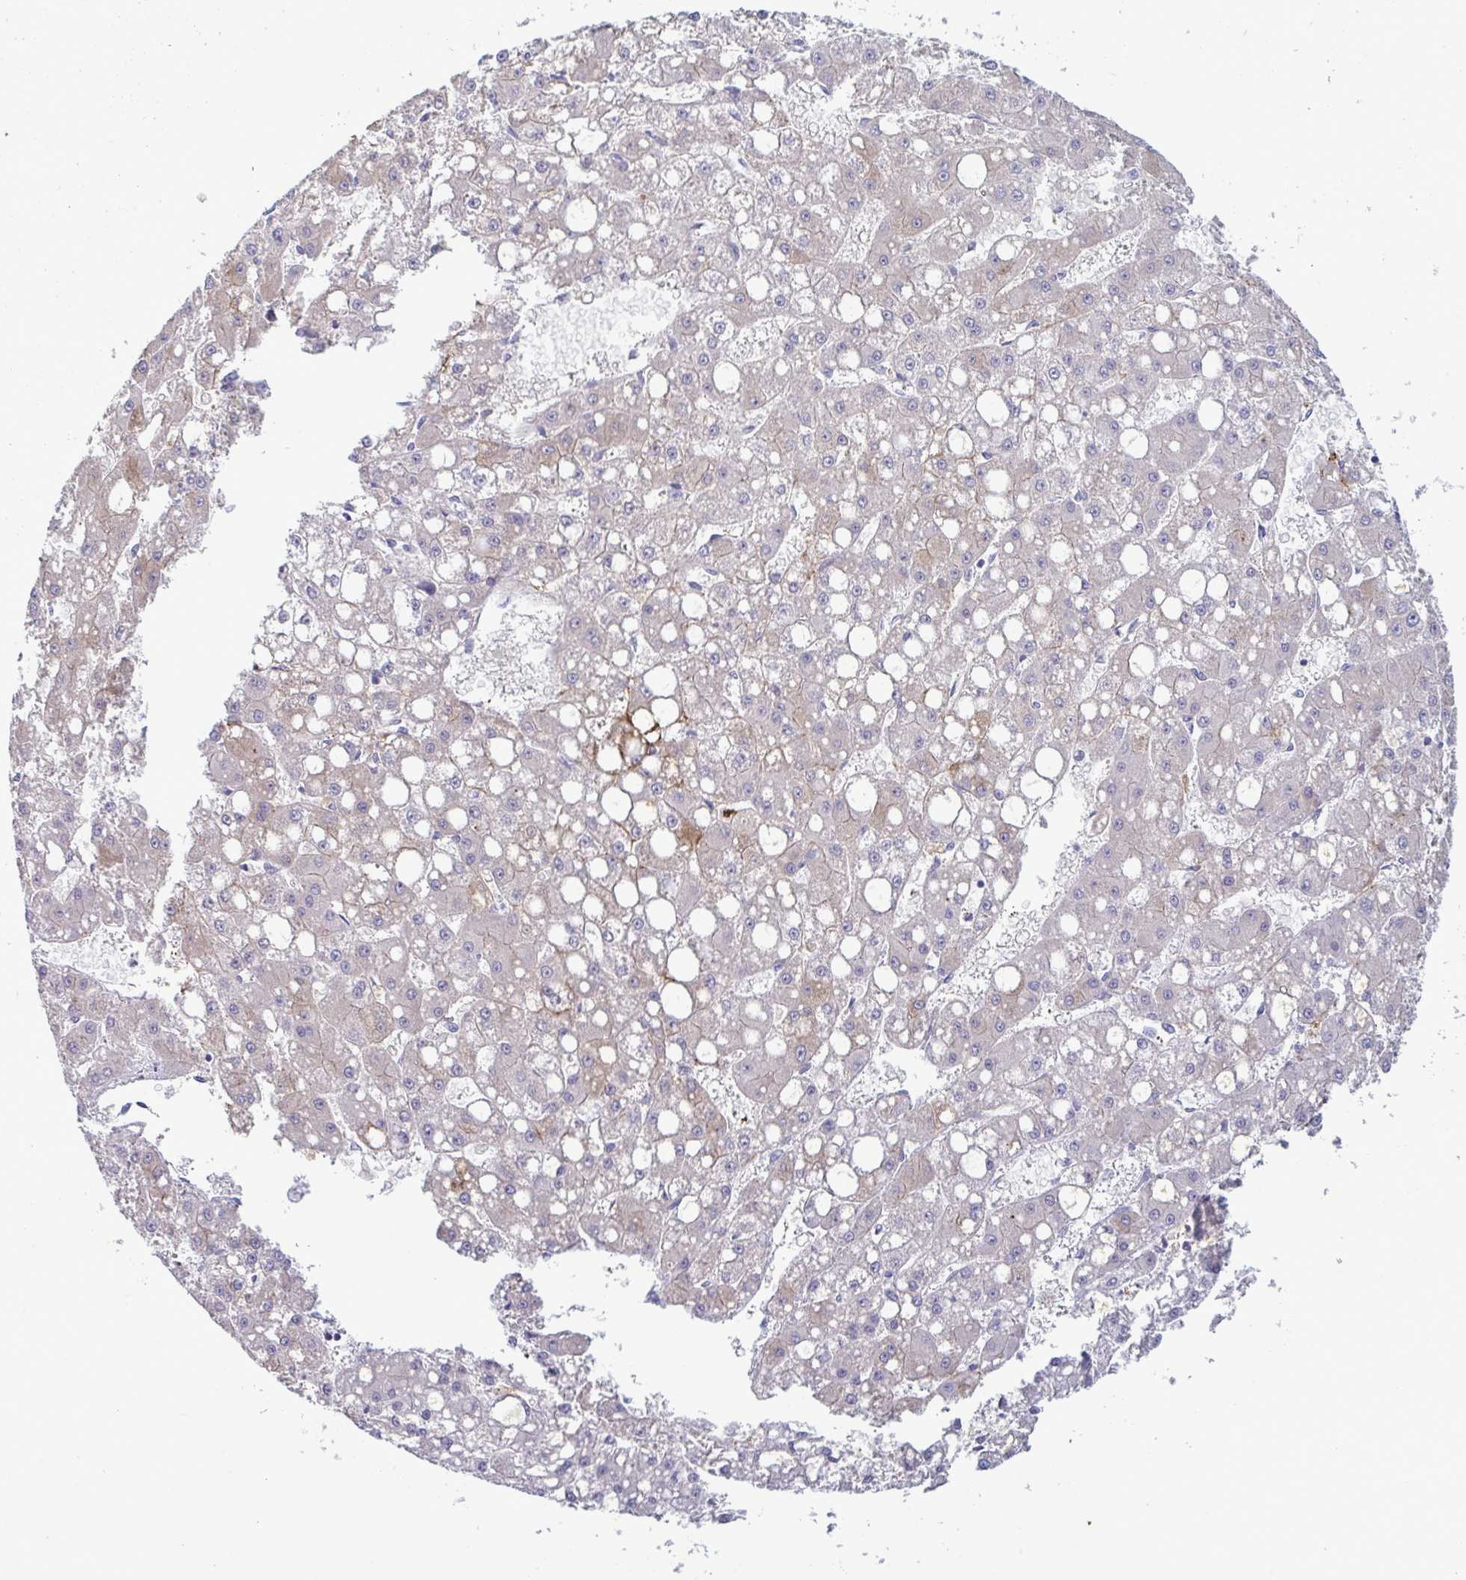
{"staining": {"intensity": "weak", "quantity": "<25%", "location": "cytoplasmic/membranous"}, "tissue": "liver cancer", "cell_type": "Tumor cells", "image_type": "cancer", "snomed": [{"axis": "morphology", "description": "Carcinoma, Hepatocellular, NOS"}, {"axis": "topography", "description": "Liver"}], "caption": "DAB (3,3'-diaminobenzidine) immunohistochemical staining of liver hepatocellular carcinoma shows no significant expression in tumor cells.", "gene": "TENT5D", "patient": {"sex": "male", "age": 67}}